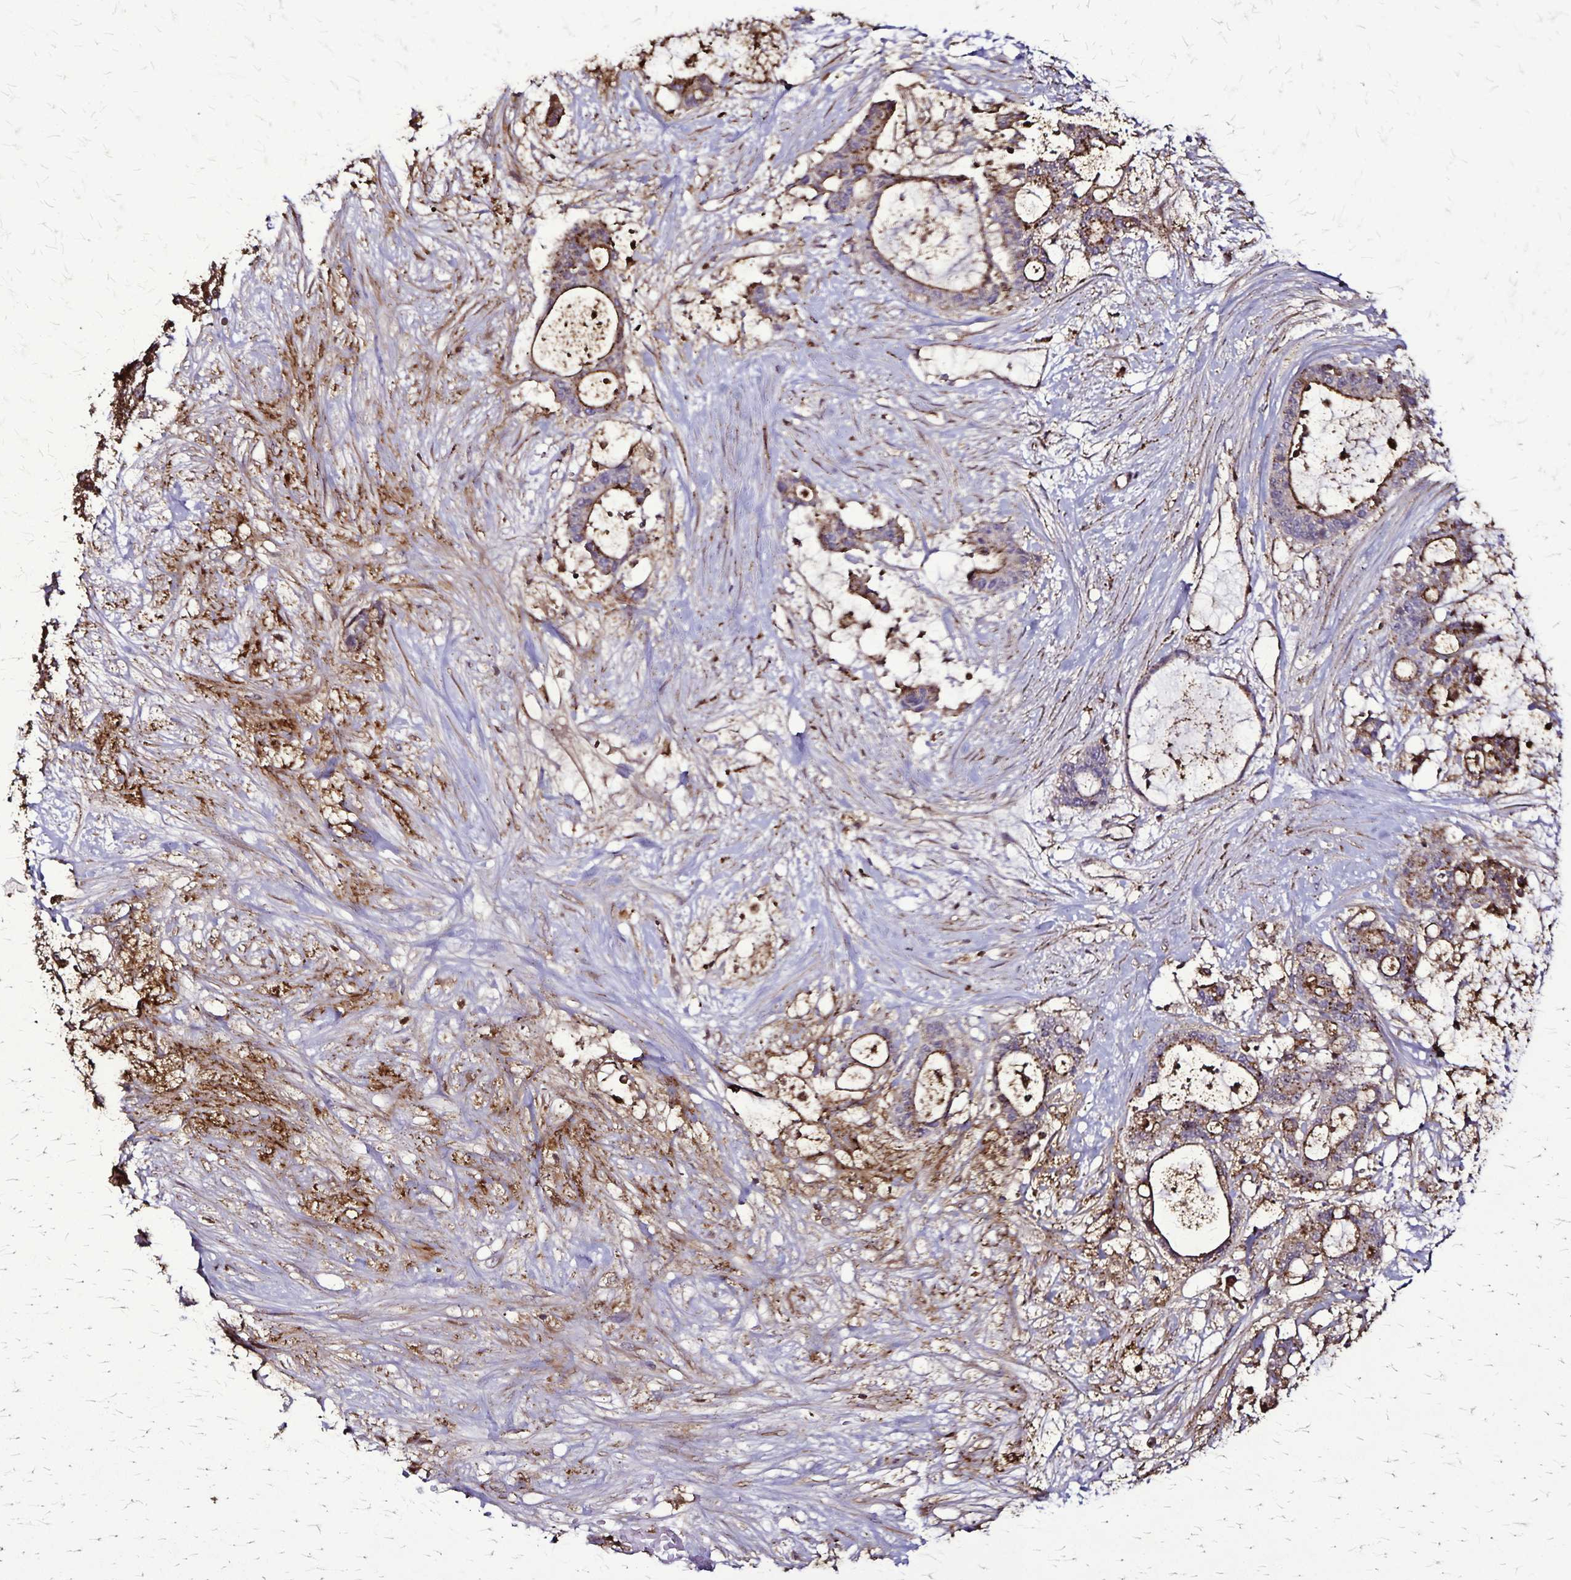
{"staining": {"intensity": "moderate", "quantity": "25%-75%", "location": "cytoplasmic/membranous"}, "tissue": "liver cancer", "cell_type": "Tumor cells", "image_type": "cancer", "snomed": [{"axis": "morphology", "description": "Normal tissue, NOS"}, {"axis": "morphology", "description": "Cholangiocarcinoma"}, {"axis": "topography", "description": "Liver"}, {"axis": "topography", "description": "Peripheral nerve tissue"}], "caption": "IHC (DAB (3,3'-diaminobenzidine)) staining of human cholangiocarcinoma (liver) shows moderate cytoplasmic/membranous protein expression in approximately 25%-75% of tumor cells.", "gene": "CHMP1B", "patient": {"sex": "female", "age": 73}}